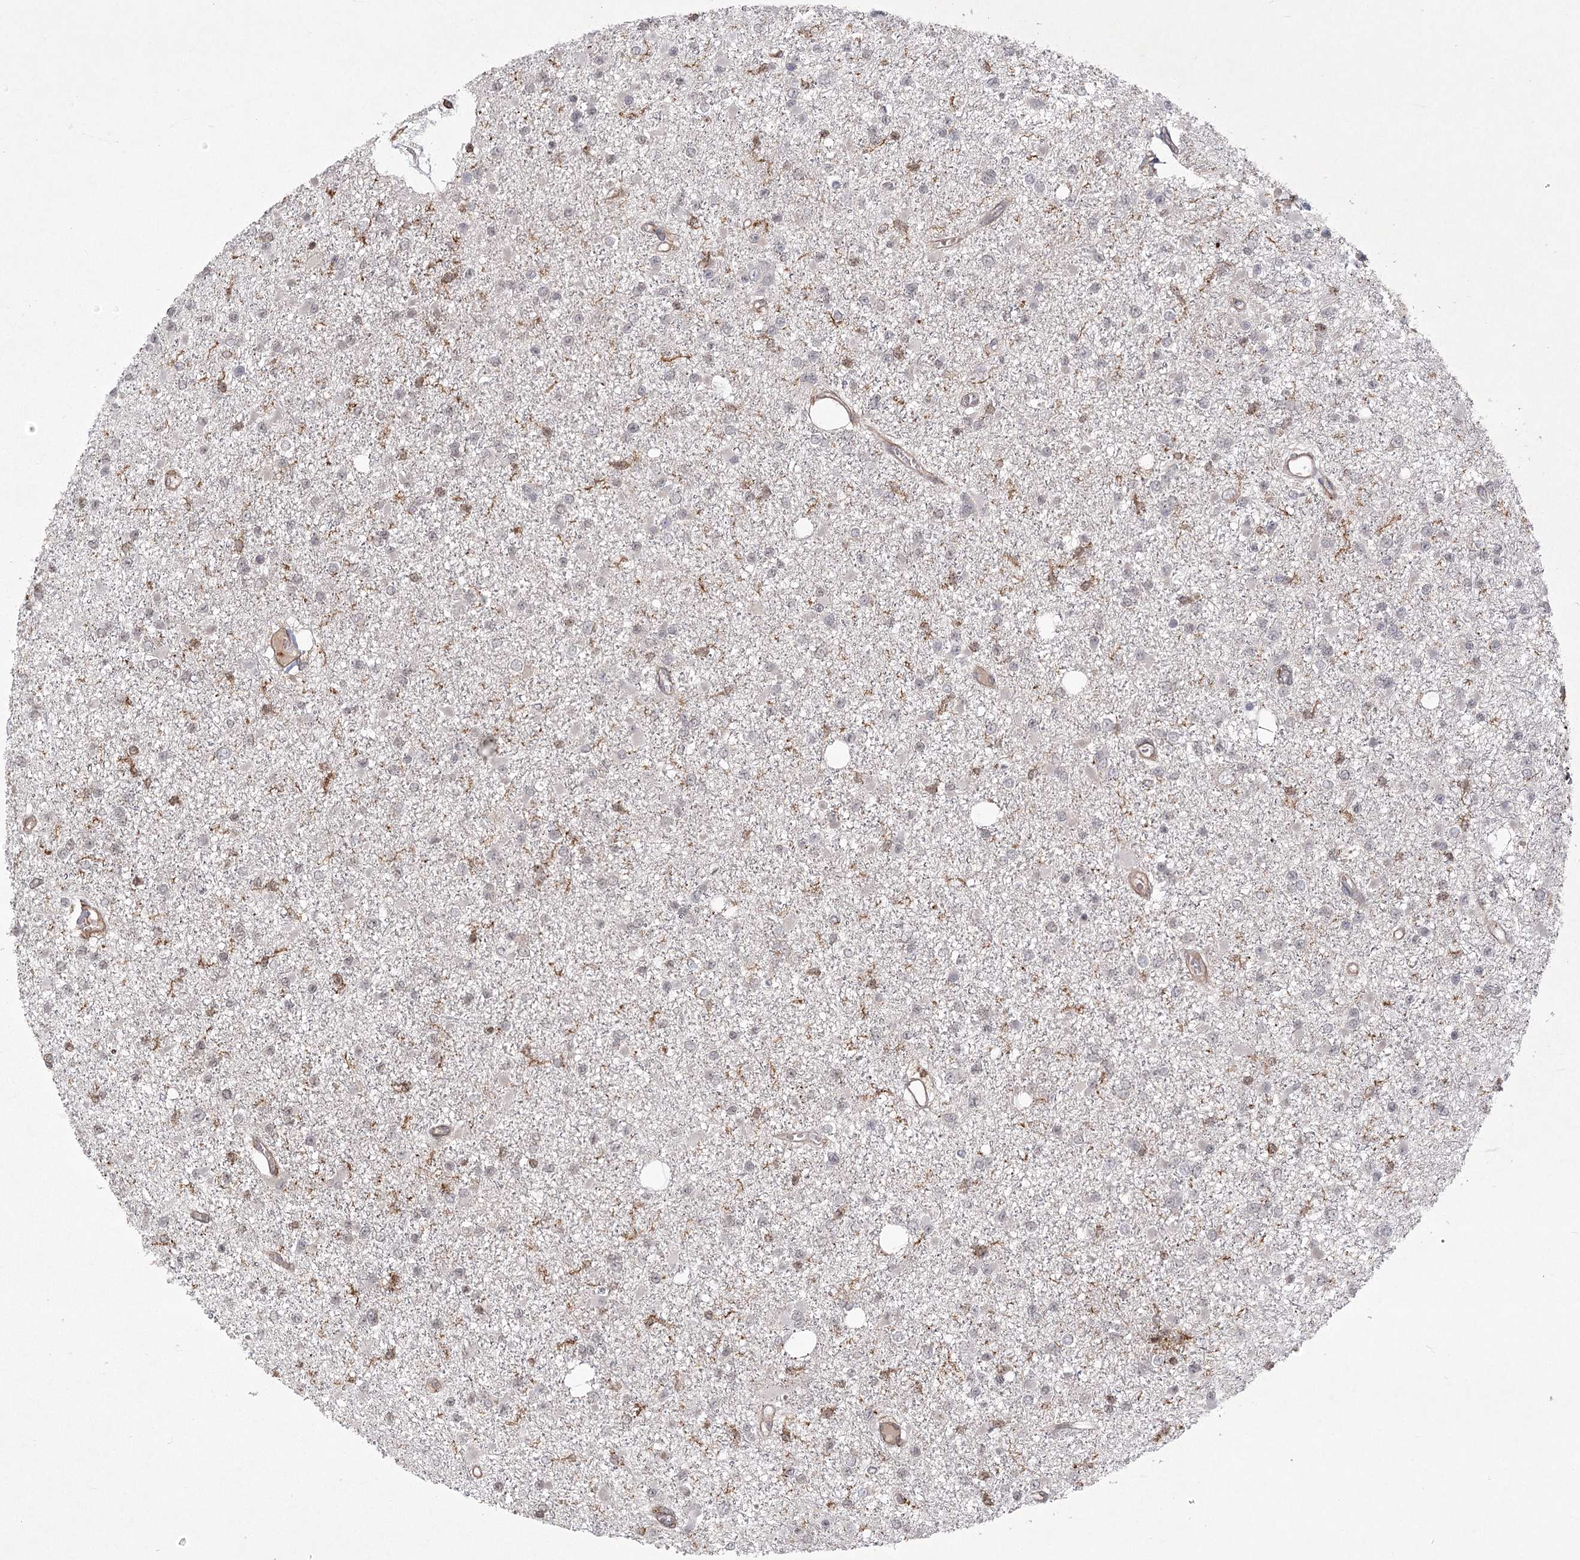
{"staining": {"intensity": "negative", "quantity": "none", "location": "none"}, "tissue": "glioma", "cell_type": "Tumor cells", "image_type": "cancer", "snomed": [{"axis": "morphology", "description": "Glioma, malignant, Low grade"}, {"axis": "topography", "description": "Brain"}], "caption": "An IHC photomicrograph of glioma is shown. There is no staining in tumor cells of glioma.", "gene": "MEPE", "patient": {"sex": "female", "age": 22}}